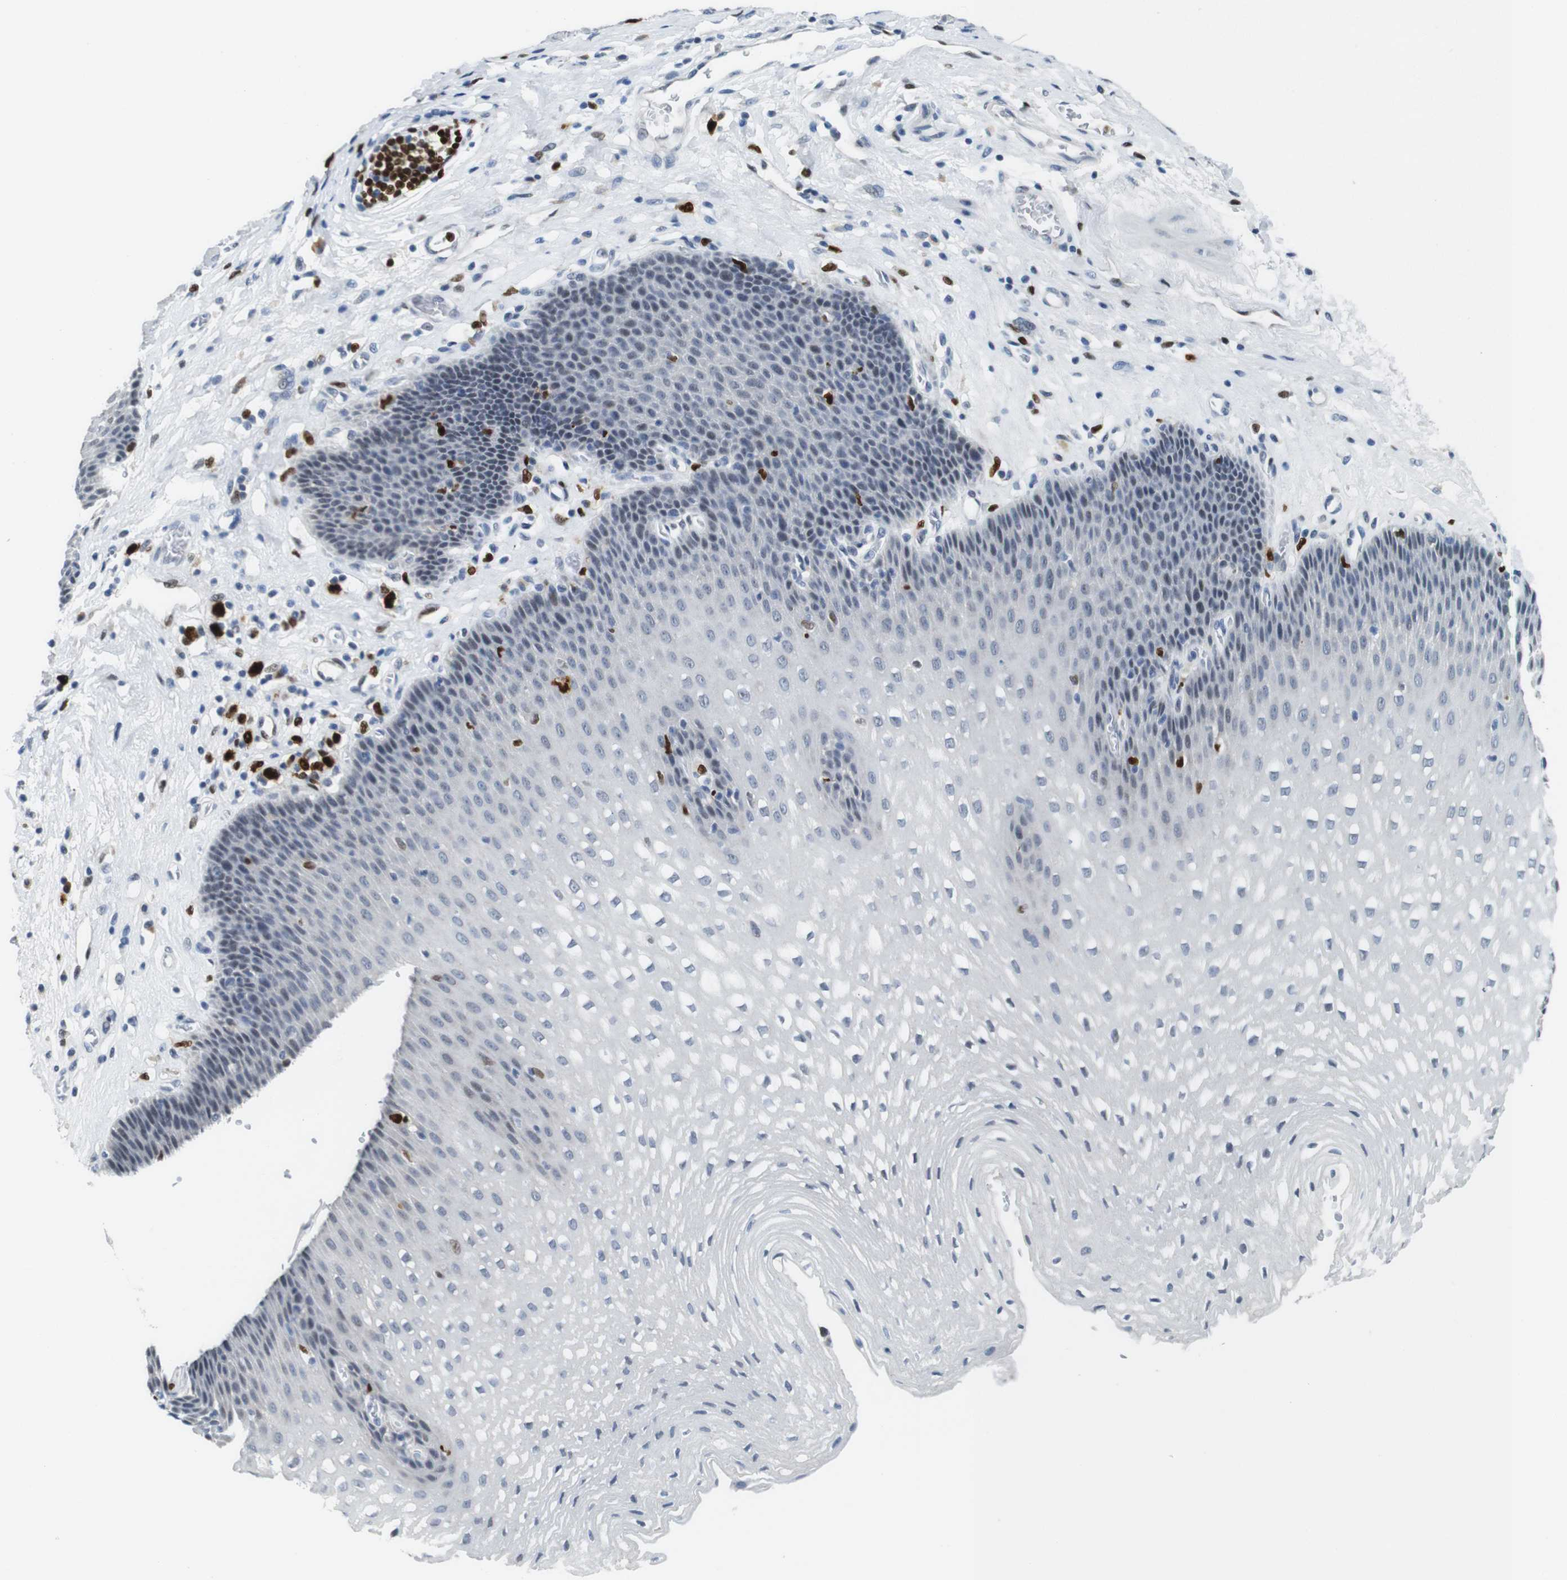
{"staining": {"intensity": "negative", "quantity": "none", "location": "none"}, "tissue": "esophagus", "cell_type": "Squamous epithelial cells", "image_type": "normal", "snomed": [{"axis": "morphology", "description": "Normal tissue, NOS"}, {"axis": "topography", "description": "Esophagus"}], "caption": "Immunohistochemistry (IHC) of normal esophagus shows no staining in squamous epithelial cells. The staining is performed using DAB (3,3'-diaminobenzidine) brown chromogen with nuclei counter-stained in using hematoxylin.", "gene": "IRF8", "patient": {"sex": "male", "age": 48}}